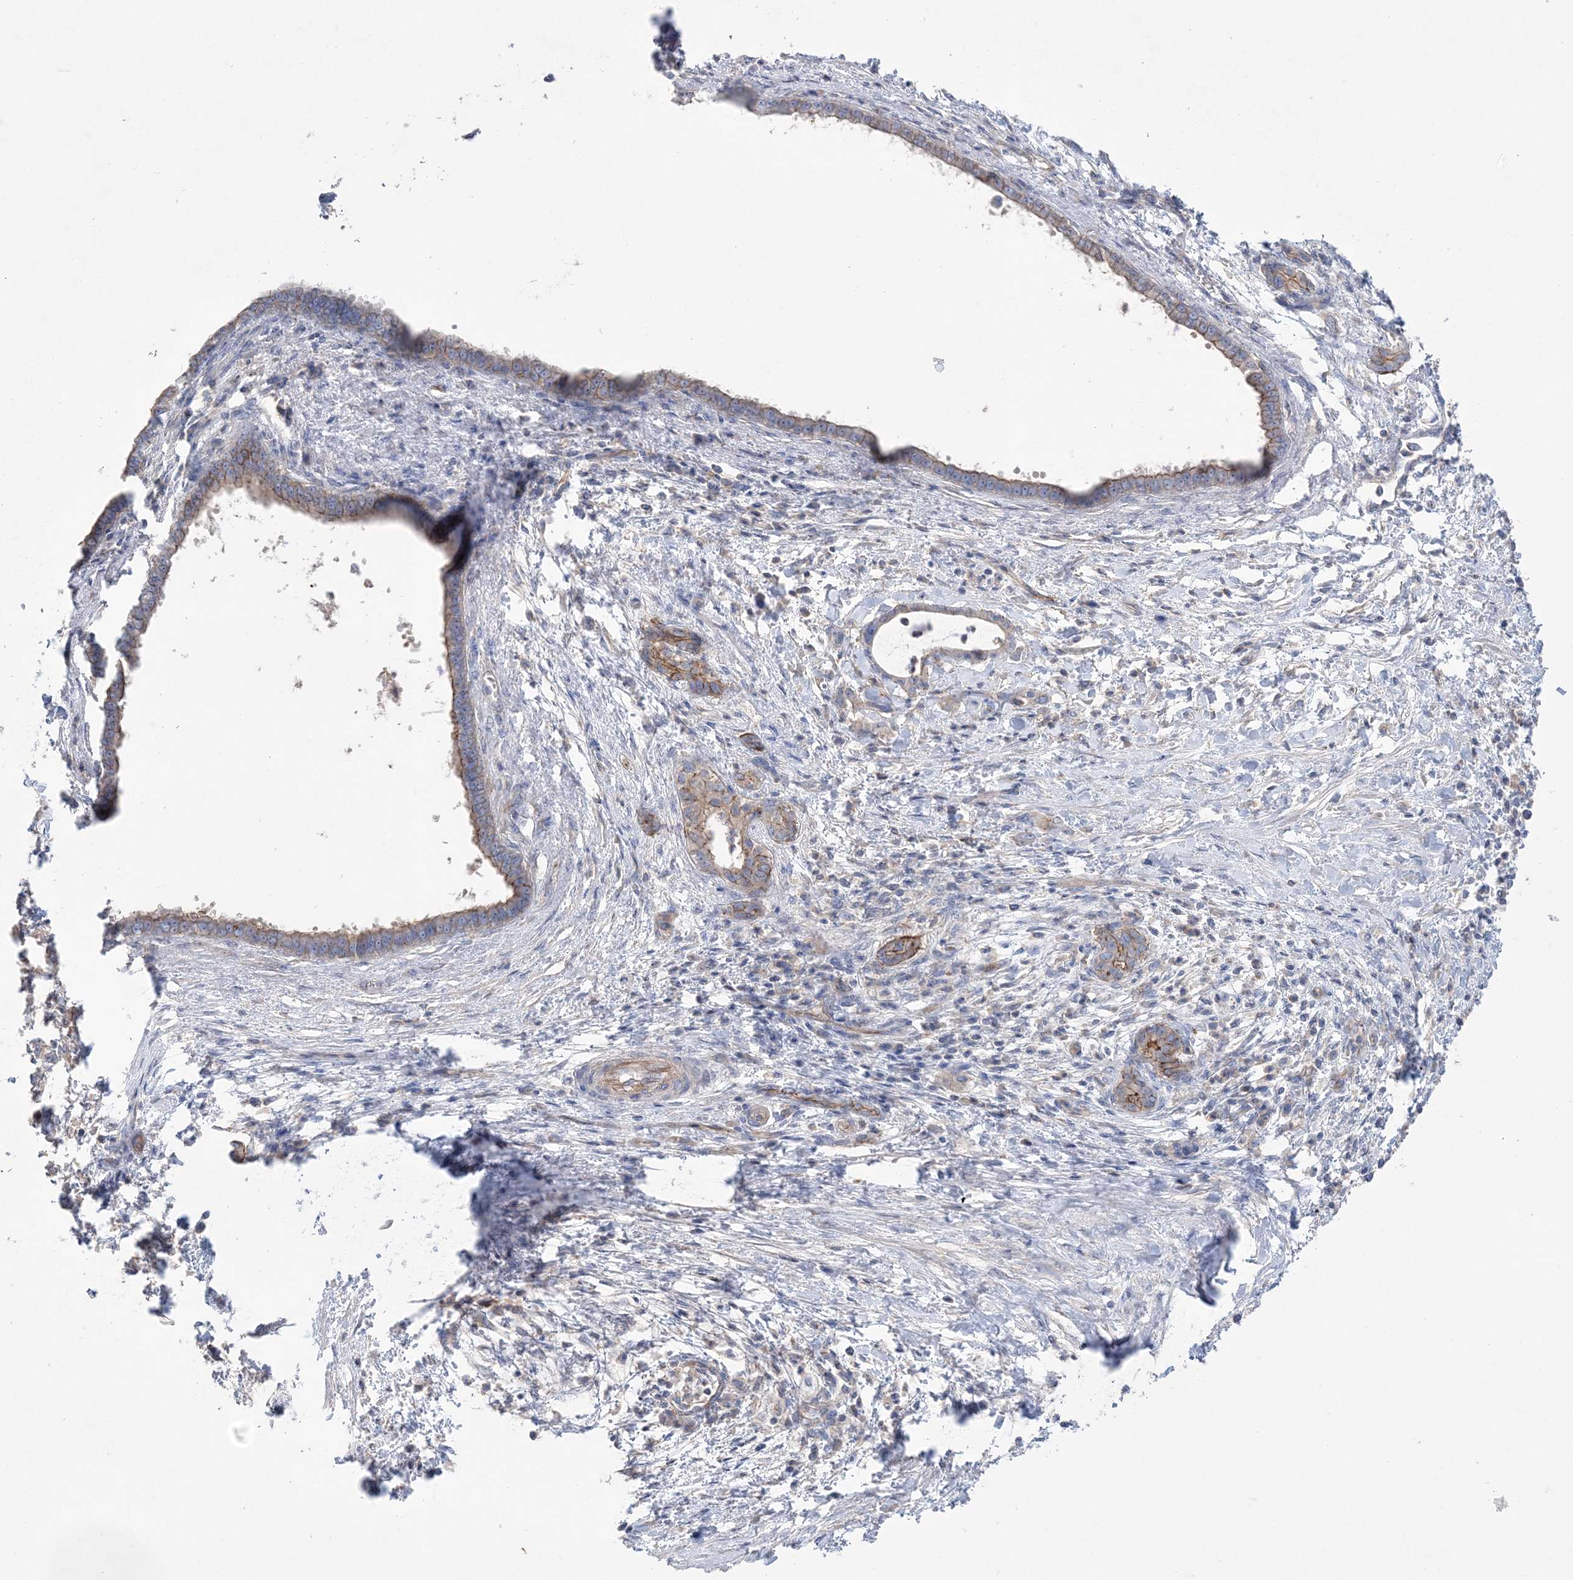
{"staining": {"intensity": "weak", "quantity": "25%-75%", "location": "cytoplasmic/membranous"}, "tissue": "pancreatic cancer", "cell_type": "Tumor cells", "image_type": "cancer", "snomed": [{"axis": "morphology", "description": "Adenocarcinoma, NOS"}, {"axis": "topography", "description": "Pancreas"}], "caption": "Immunohistochemistry (IHC) of pancreatic cancer shows low levels of weak cytoplasmic/membranous expression in approximately 25%-75% of tumor cells.", "gene": "PIGC", "patient": {"sex": "female", "age": 55}}